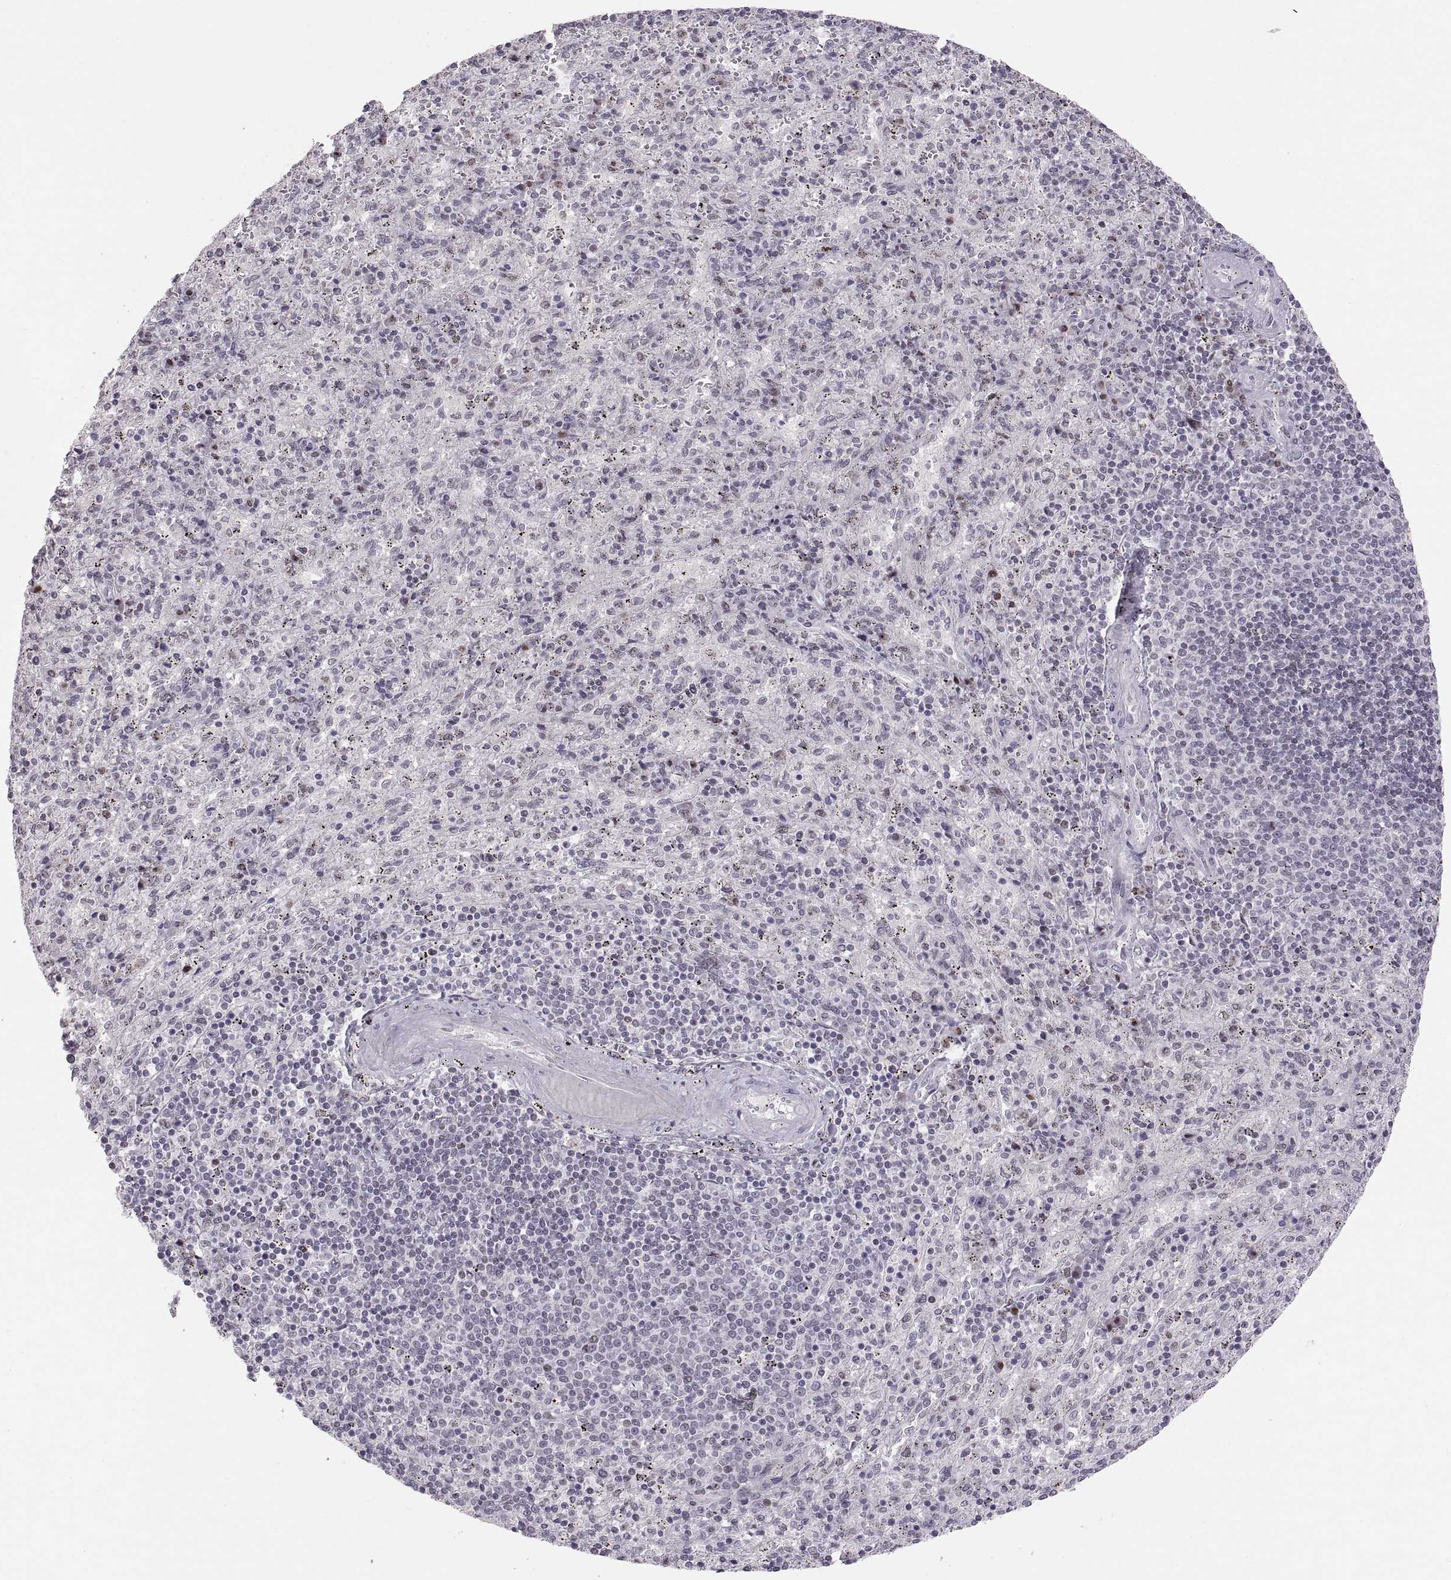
{"staining": {"intensity": "moderate", "quantity": "<25%", "location": "nuclear"}, "tissue": "spleen", "cell_type": "Cells in red pulp", "image_type": "normal", "snomed": [{"axis": "morphology", "description": "Normal tissue, NOS"}, {"axis": "topography", "description": "Spleen"}], "caption": "Unremarkable spleen demonstrates moderate nuclear positivity in approximately <25% of cells in red pulp, visualized by immunohistochemistry.", "gene": "SNAI1", "patient": {"sex": "male", "age": 57}}